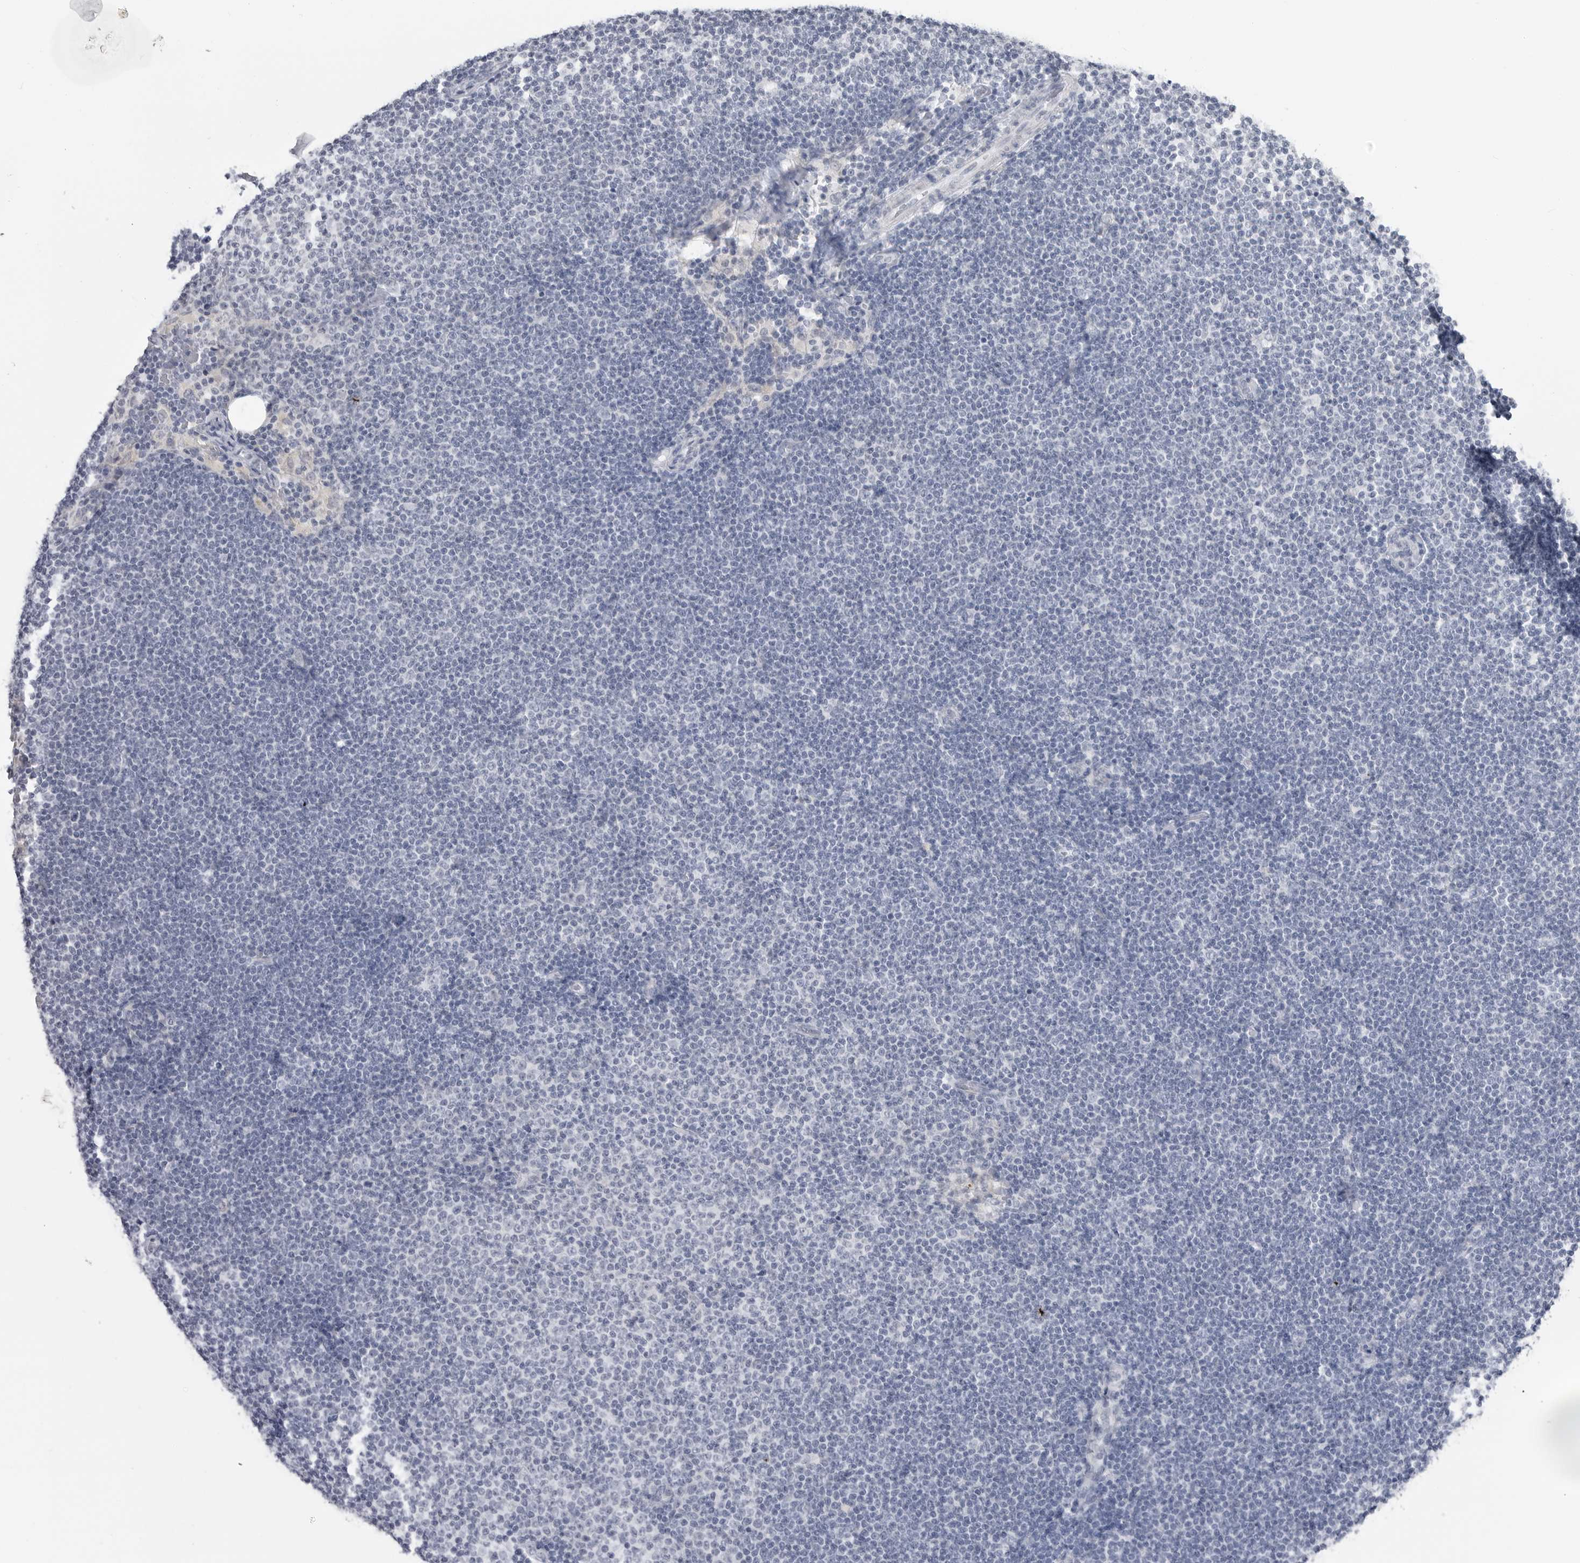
{"staining": {"intensity": "negative", "quantity": "none", "location": "none"}, "tissue": "lymphoma", "cell_type": "Tumor cells", "image_type": "cancer", "snomed": [{"axis": "morphology", "description": "Malignant lymphoma, non-Hodgkin's type, Low grade"}, {"axis": "topography", "description": "Lymph node"}], "caption": "Immunohistochemistry of lymphoma reveals no positivity in tumor cells.", "gene": "PGA3", "patient": {"sex": "female", "age": 53}}